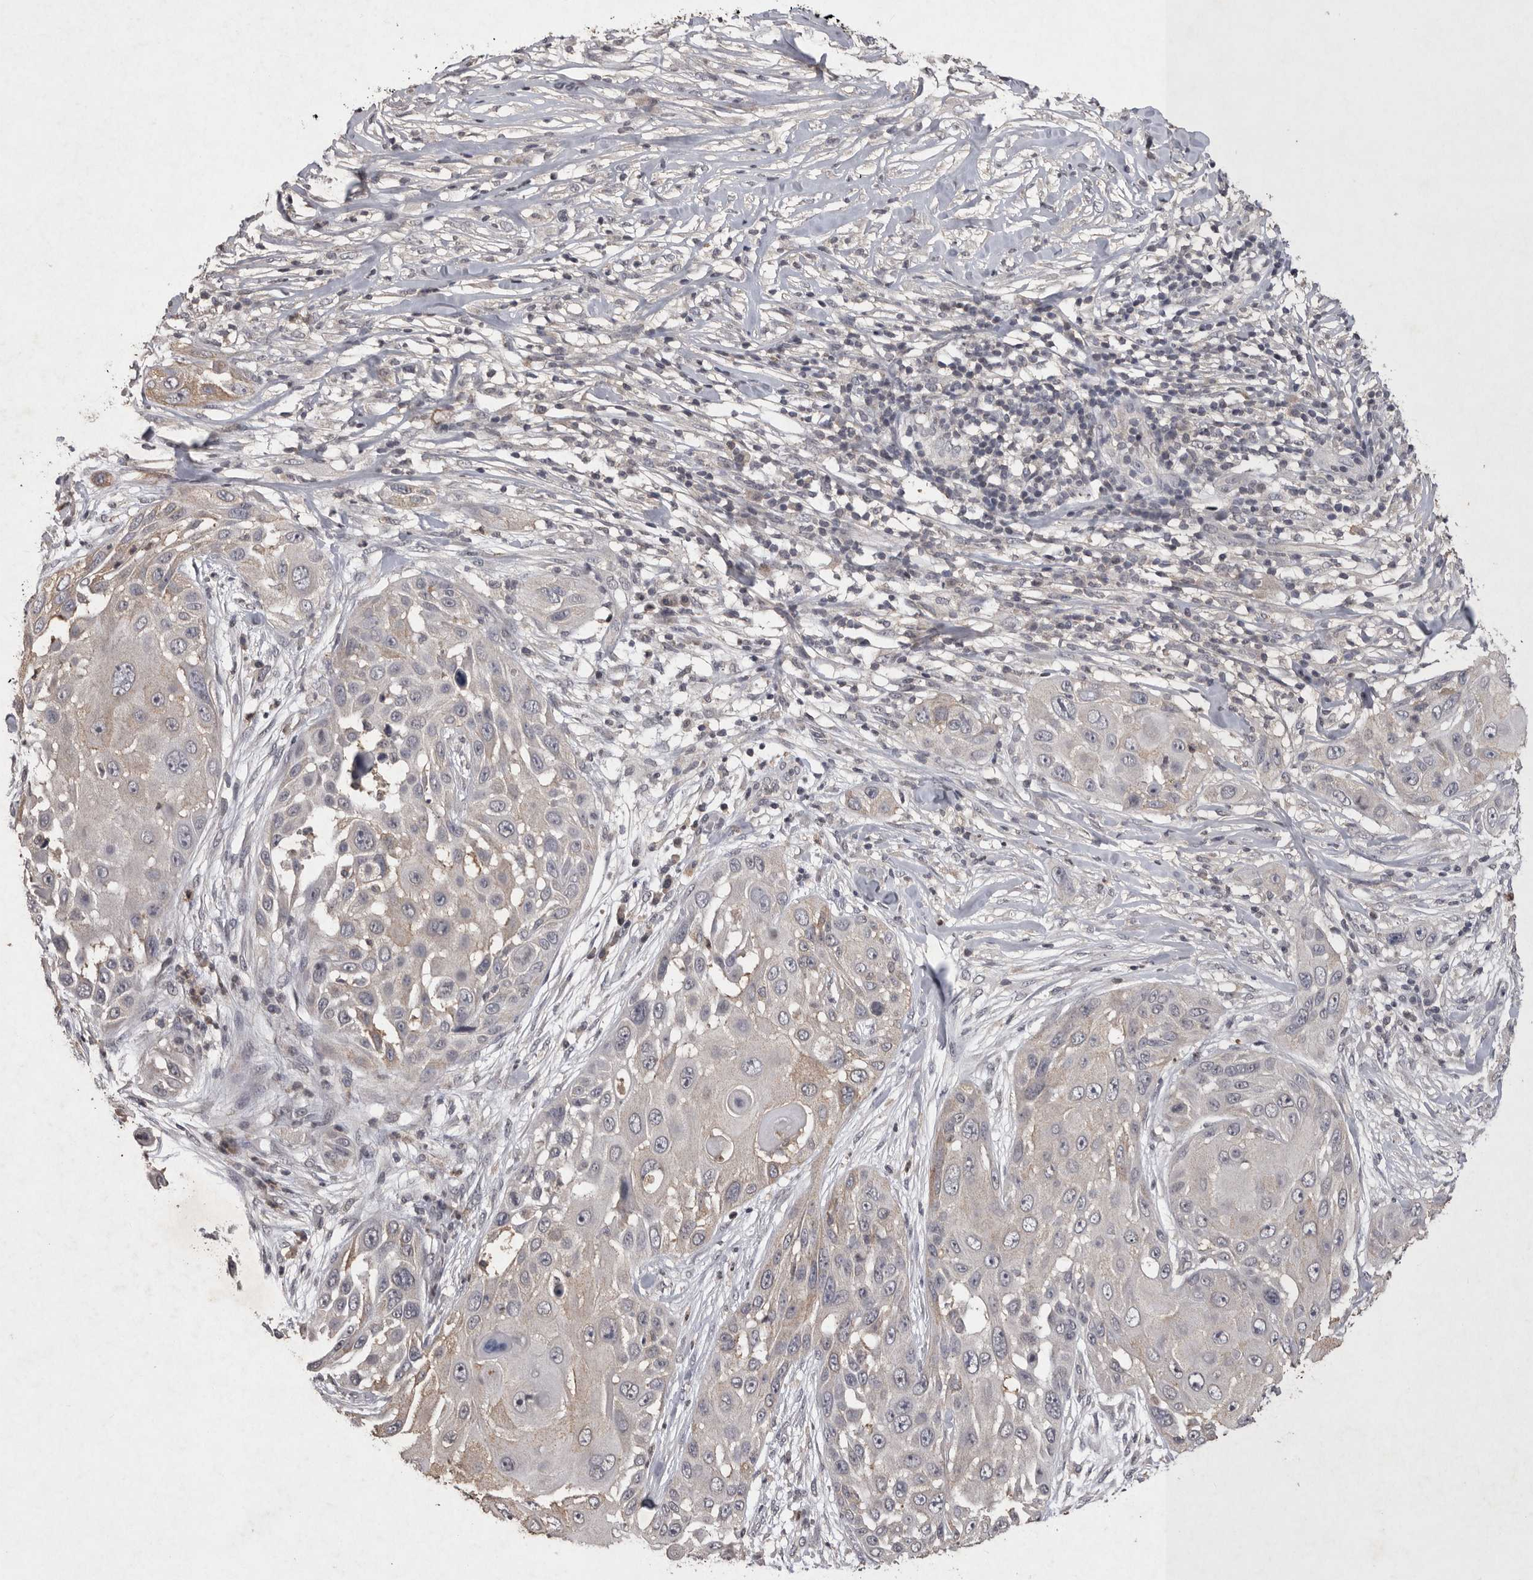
{"staining": {"intensity": "weak", "quantity": "<25%", "location": "cytoplasmic/membranous"}, "tissue": "skin cancer", "cell_type": "Tumor cells", "image_type": "cancer", "snomed": [{"axis": "morphology", "description": "Squamous cell carcinoma, NOS"}, {"axis": "topography", "description": "Skin"}], "caption": "Immunohistochemical staining of human skin cancer displays no significant staining in tumor cells. The staining is performed using DAB (3,3'-diaminobenzidine) brown chromogen with nuclei counter-stained in using hematoxylin.", "gene": "APLNR", "patient": {"sex": "female", "age": 44}}